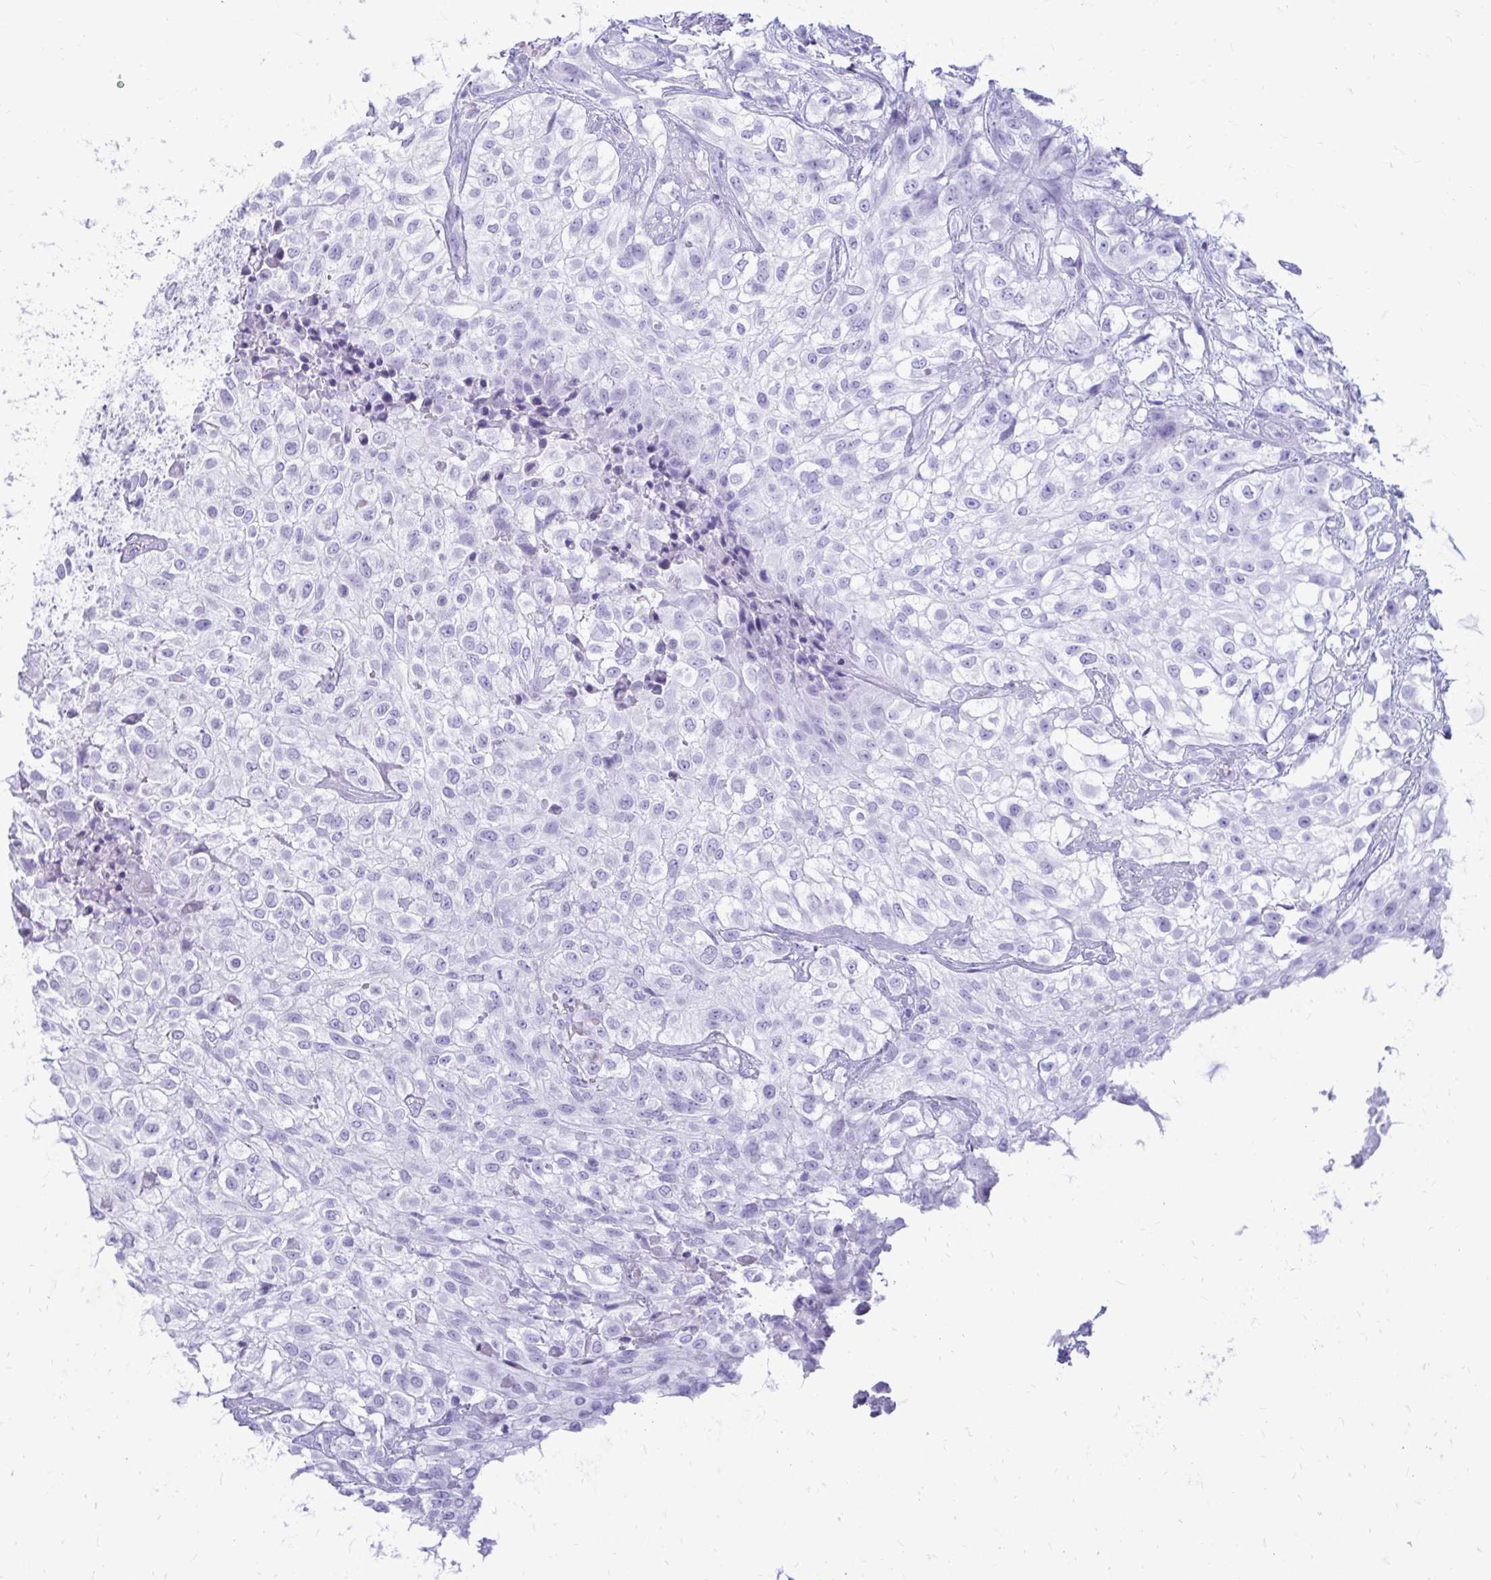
{"staining": {"intensity": "negative", "quantity": "none", "location": "none"}, "tissue": "urothelial cancer", "cell_type": "Tumor cells", "image_type": "cancer", "snomed": [{"axis": "morphology", "description": "Urothelial carcinoma, High grade"}, {"axis": "topography", "description": "Urinary bladder"}], "caption": "This photomicrograph is of urothelial carcinoma (high-grade) stained with IHC to label a protein in brown with the nuclei are counter-stained blue. There is no staining in tumor cells.", "gene": "OR10R2", "patient": {"sex": "male", "age": 56}}